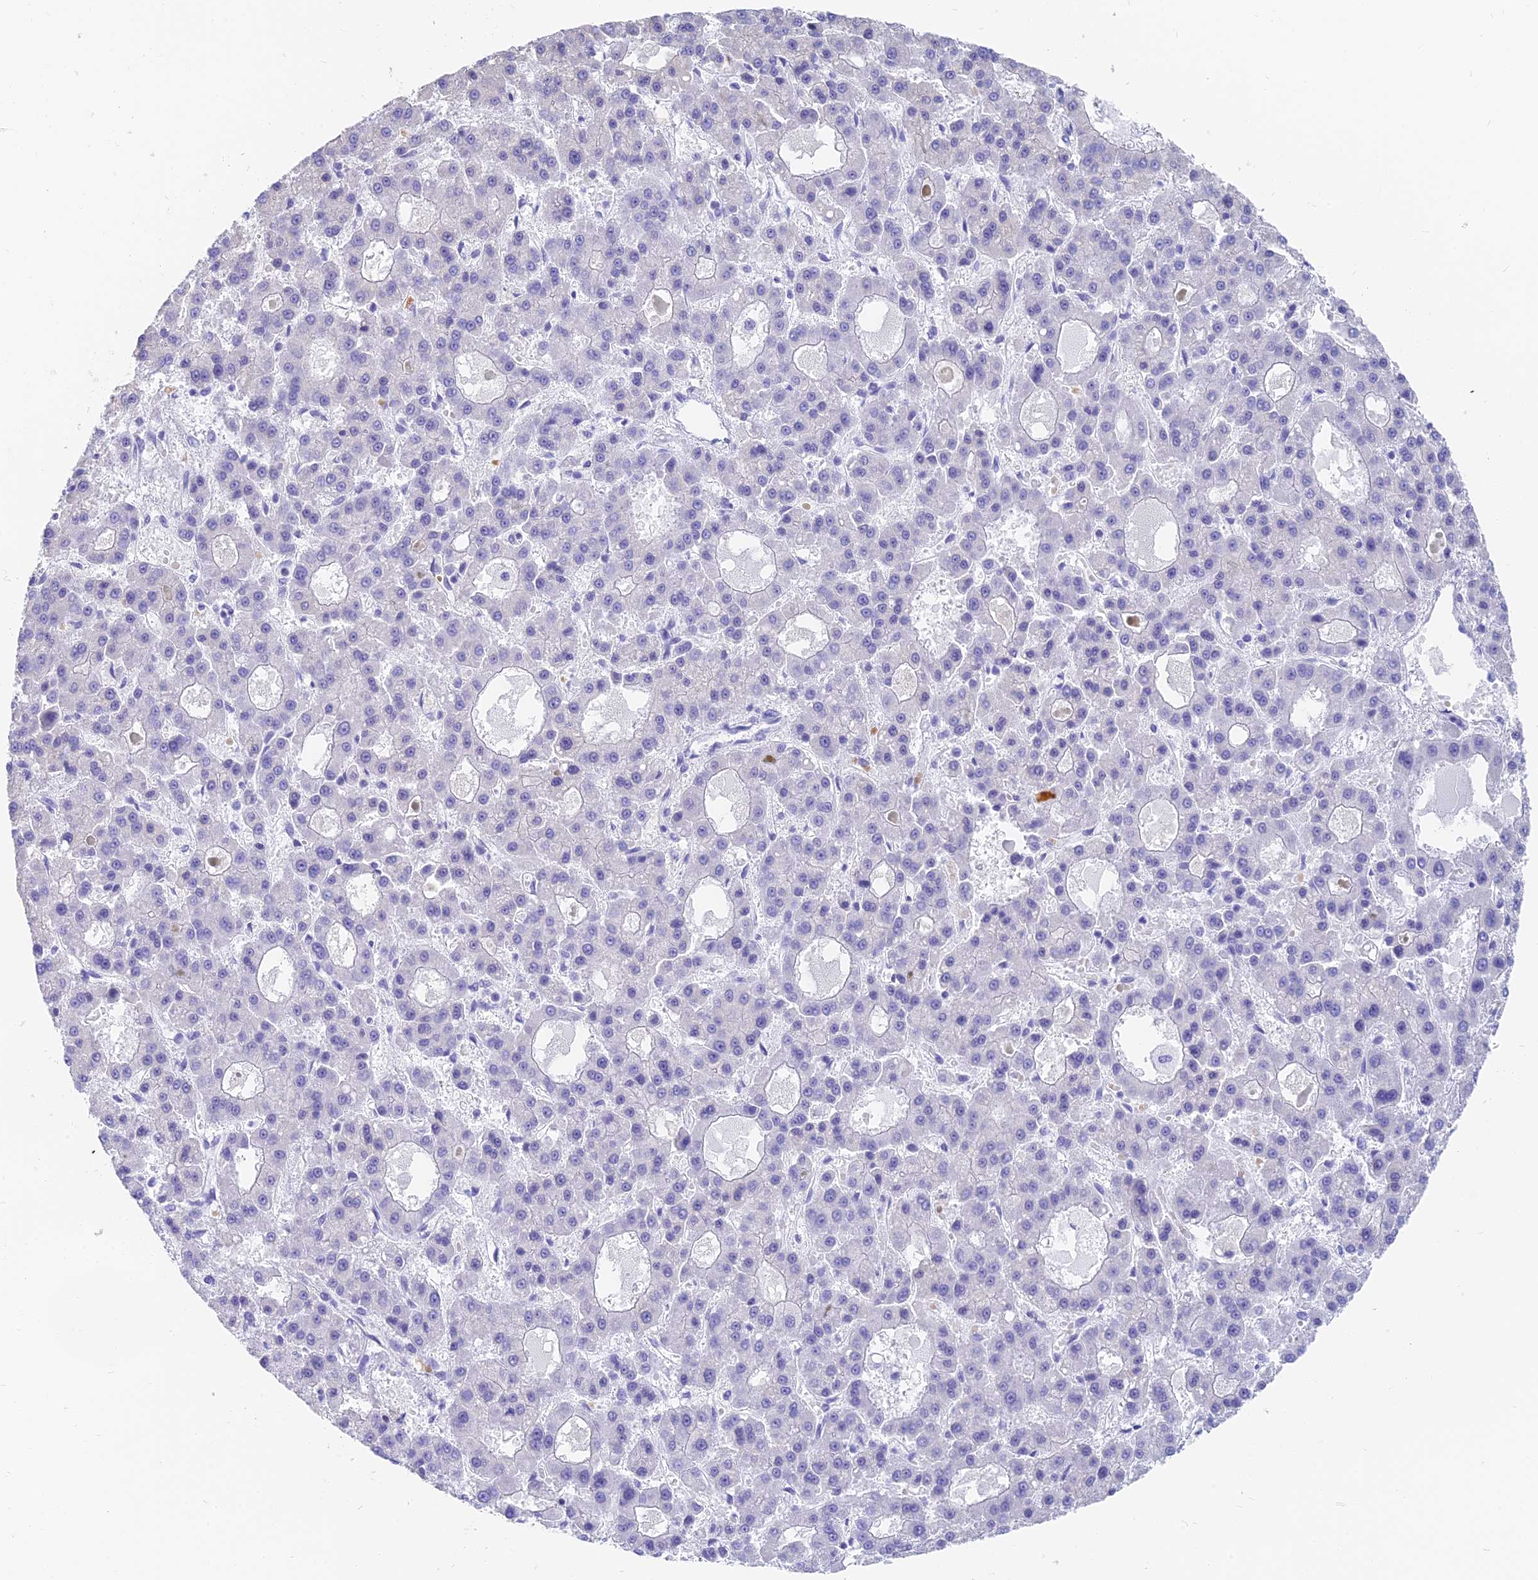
{"staining": {"intensity": "negative", "quantity": "none", "location": "none"}, "tissue": "liver cancer", "cell_type": "Tumor cells", "image_type": "cancer", "snomed": [{"axis": "morphology", "description": "Carcinoma, Hepatocellular, NOS"}, {"axis": "topography", "description": "Liver"}], "caption": "The micrograph shows no staining of tumor cells in liver hepatocellular carcinoma.", "gene": "SLC36A2", "patient": {"sex": "male", "age": 70}}